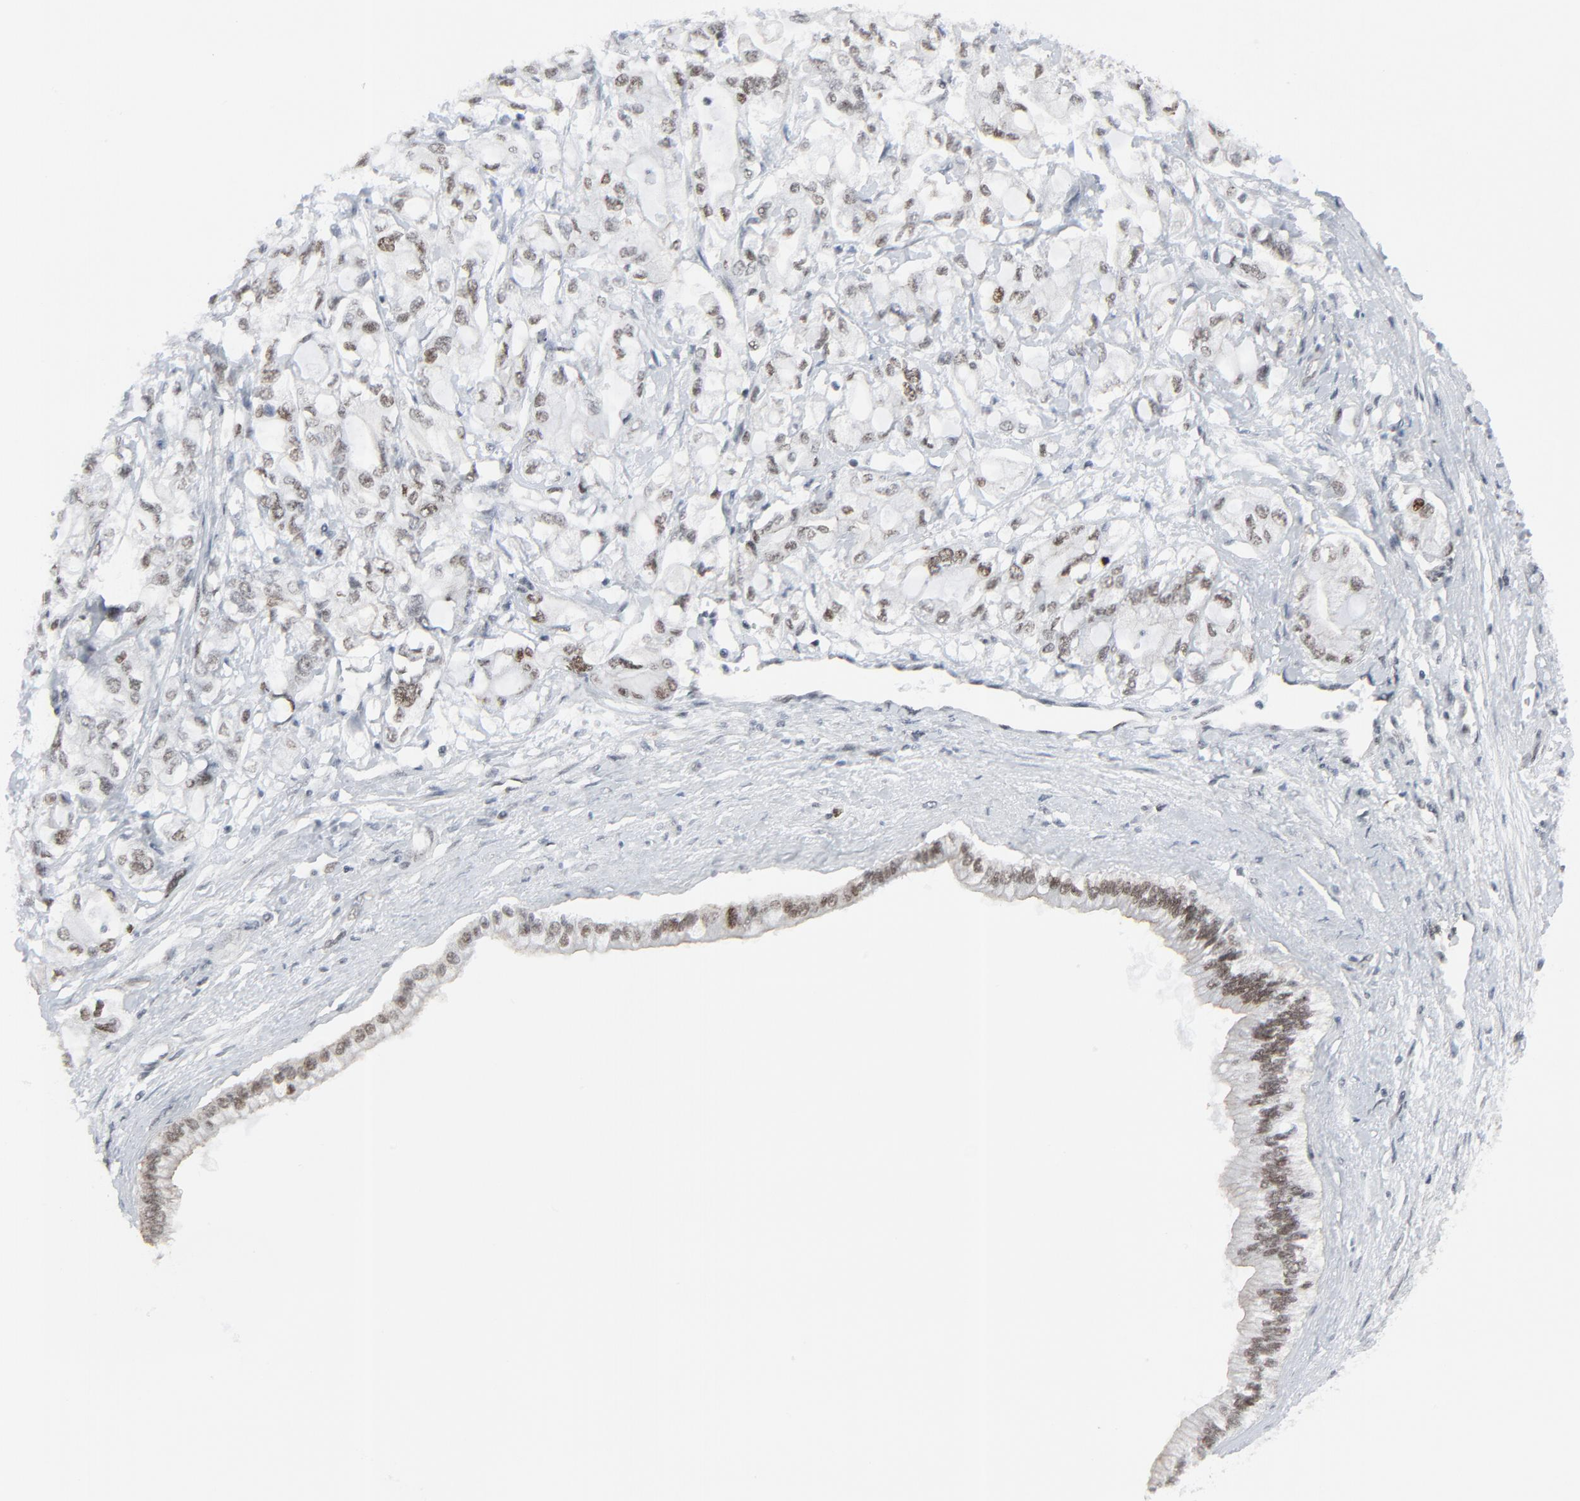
{"staining": {"intensity": "weak", "quantity": "<25%", "location": "nuclear"}, "tissue": "pancreatic cancer", "cell_type": "Tumor cells", "image_type": "cancer", "snomed": [{"axis": "morphology", "description": "Adenocarcinoma, NOS"}, {"axis": "topography", "description": "Pancreas"}], "caption": "Protein analysis of adenocarcinoma (pancreatic) reveals no significant expression in tumor cells.", "gene": "FBXO28", "patient": {"sex": "male", "age": 79}}